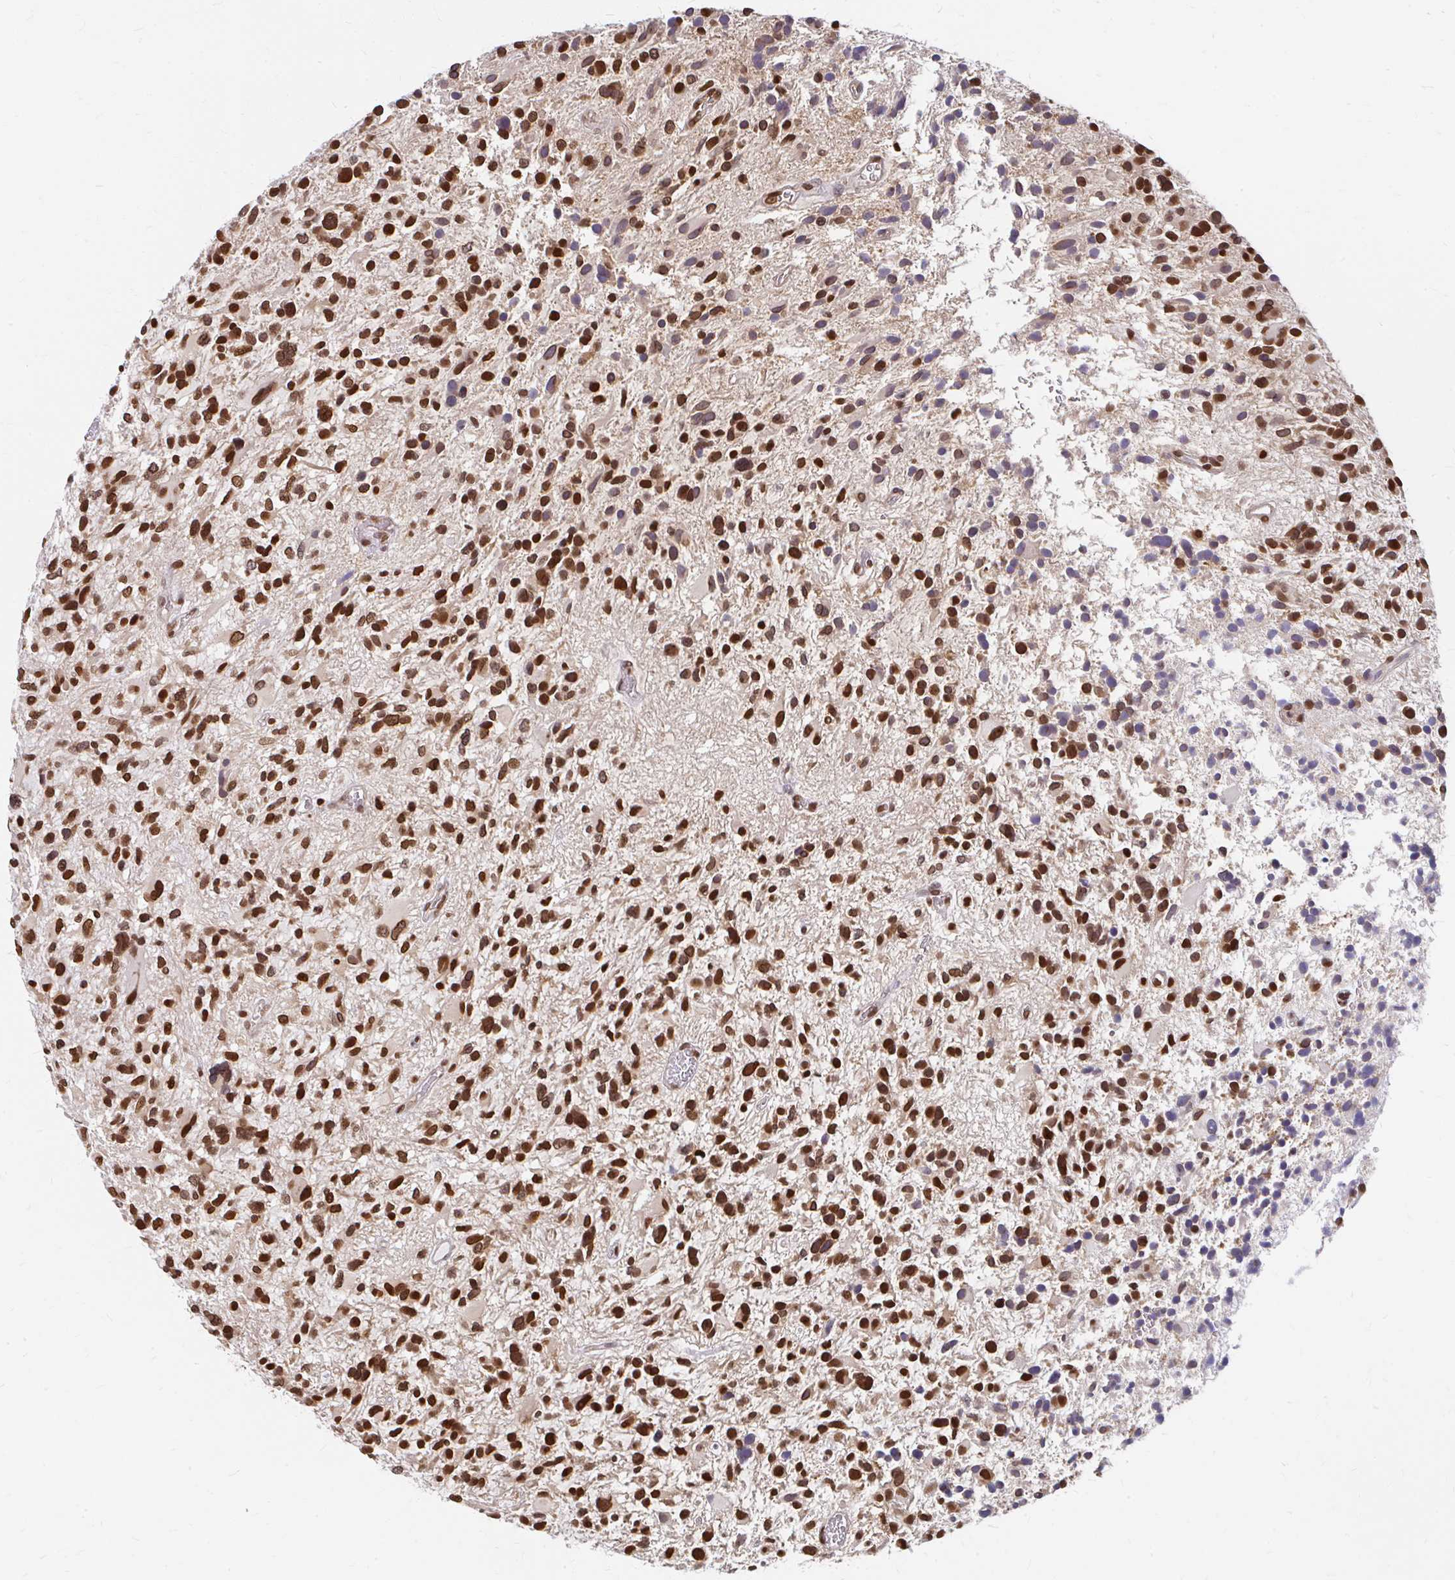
{"staining": {"intensity": "strong", "quantity": ">75%", "location": "nuclear"}, "tissue": "glioma", "cell_type": "Tumor cells", "image_type": "cancer", "snomed": [{"axis": "morphology", "description": "Glioma, malignant, High grade"}, {"axis": "topography", "description": "Brain"}], "caption": "A brown stain labels strong nuclear expression of a protein in human glioma tumor cells. (brown staining indicates protein expression, while blue staining denotes nuclei).", "gene": "XPO1", "patient": {"sex": "female", "age": 11}}